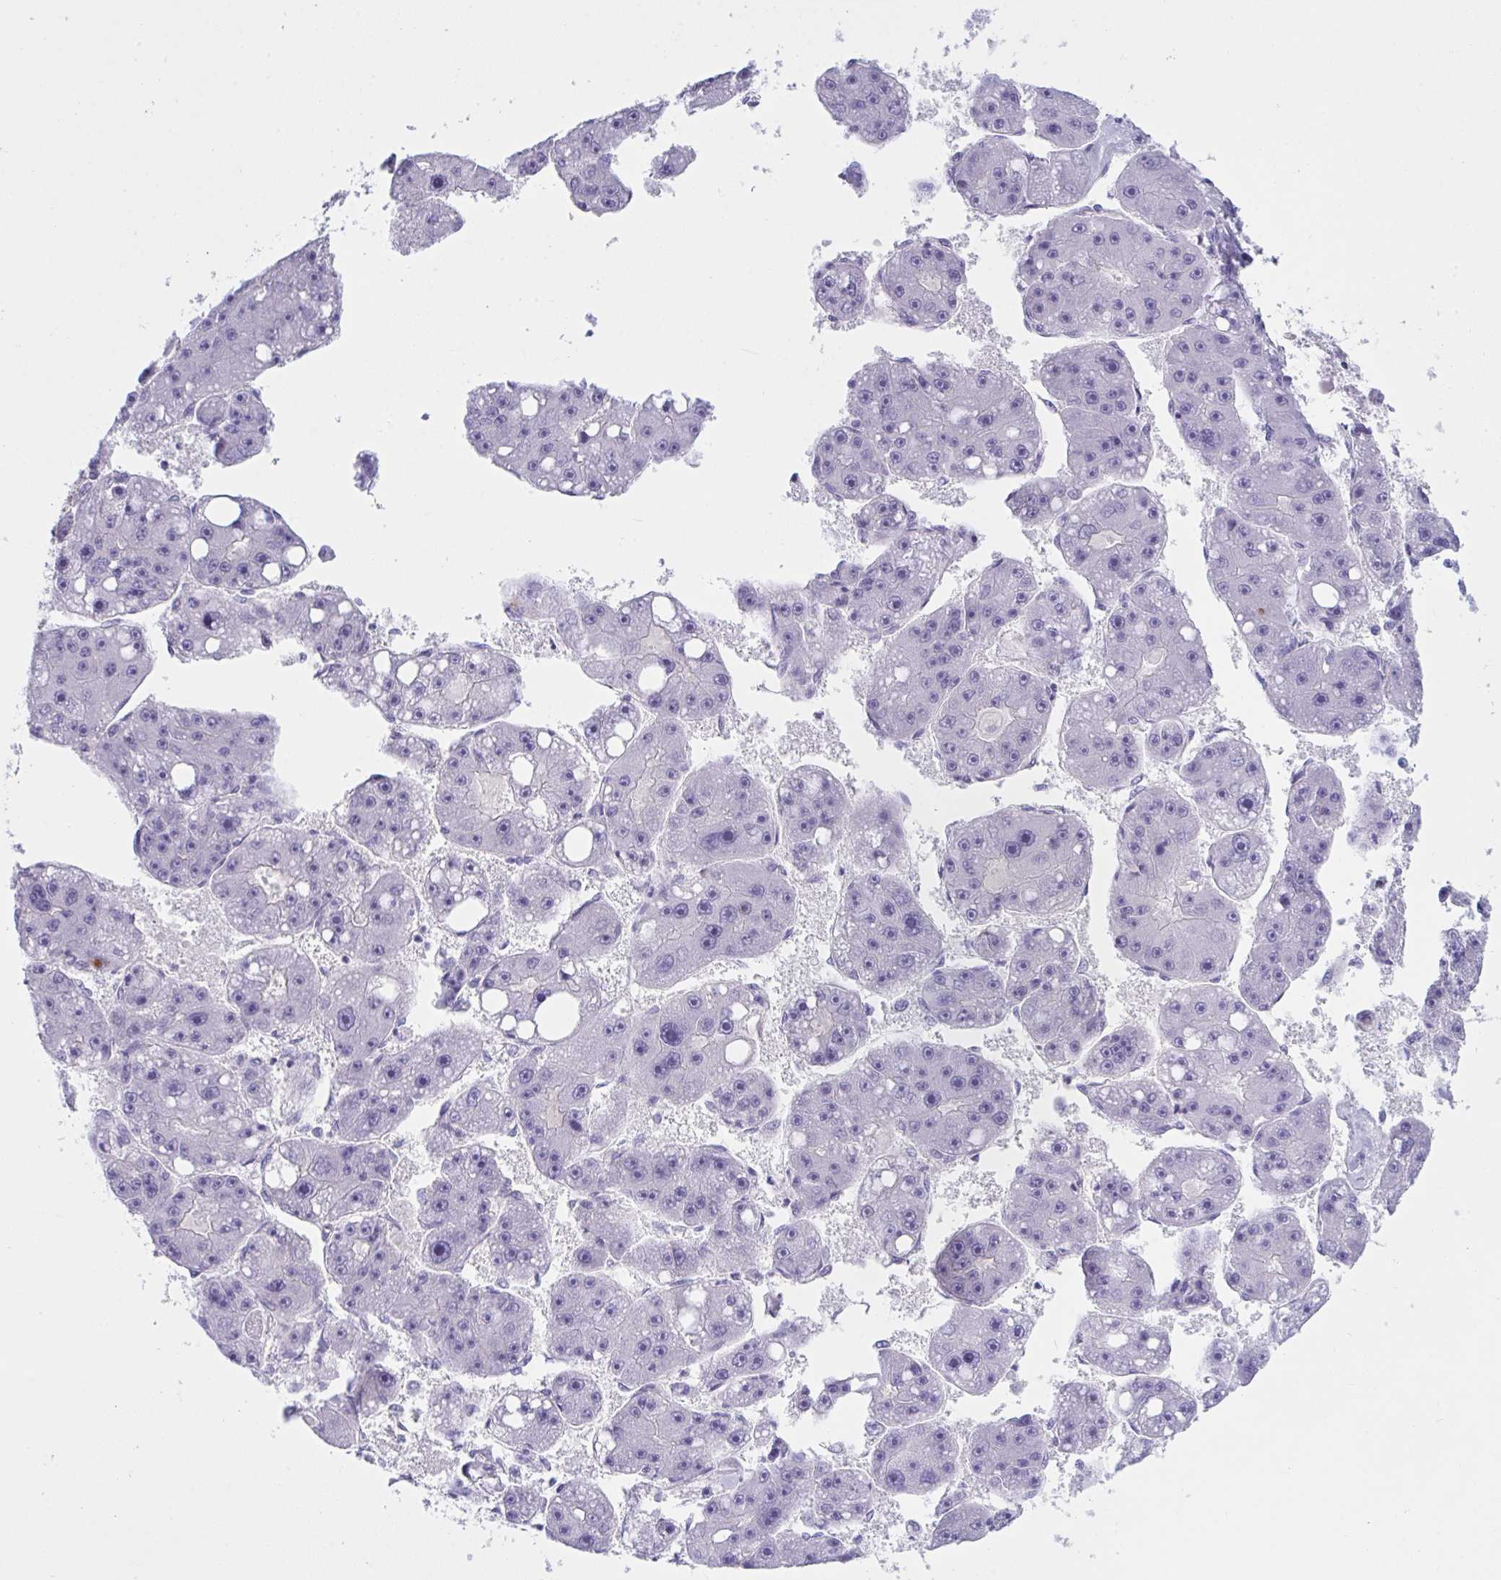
{"staining": {"intensity": "negative", "quantity": "none", "location": "none"}, "tissue": "liver cancer", "cell_type": "Tumor cells", "image_type": "cancer", "snomed": [{"axis": "morphology", "description": "Carcinoma, Hepatocellular, NOS"}, {"axis": "topography", "description": "Liver"}], "caption": "Protein analysis of liver cancer exhibits no significant expression in tumor cells.", "gene": "IKZF2", "patient": {"sex": "female", "age": 61}}